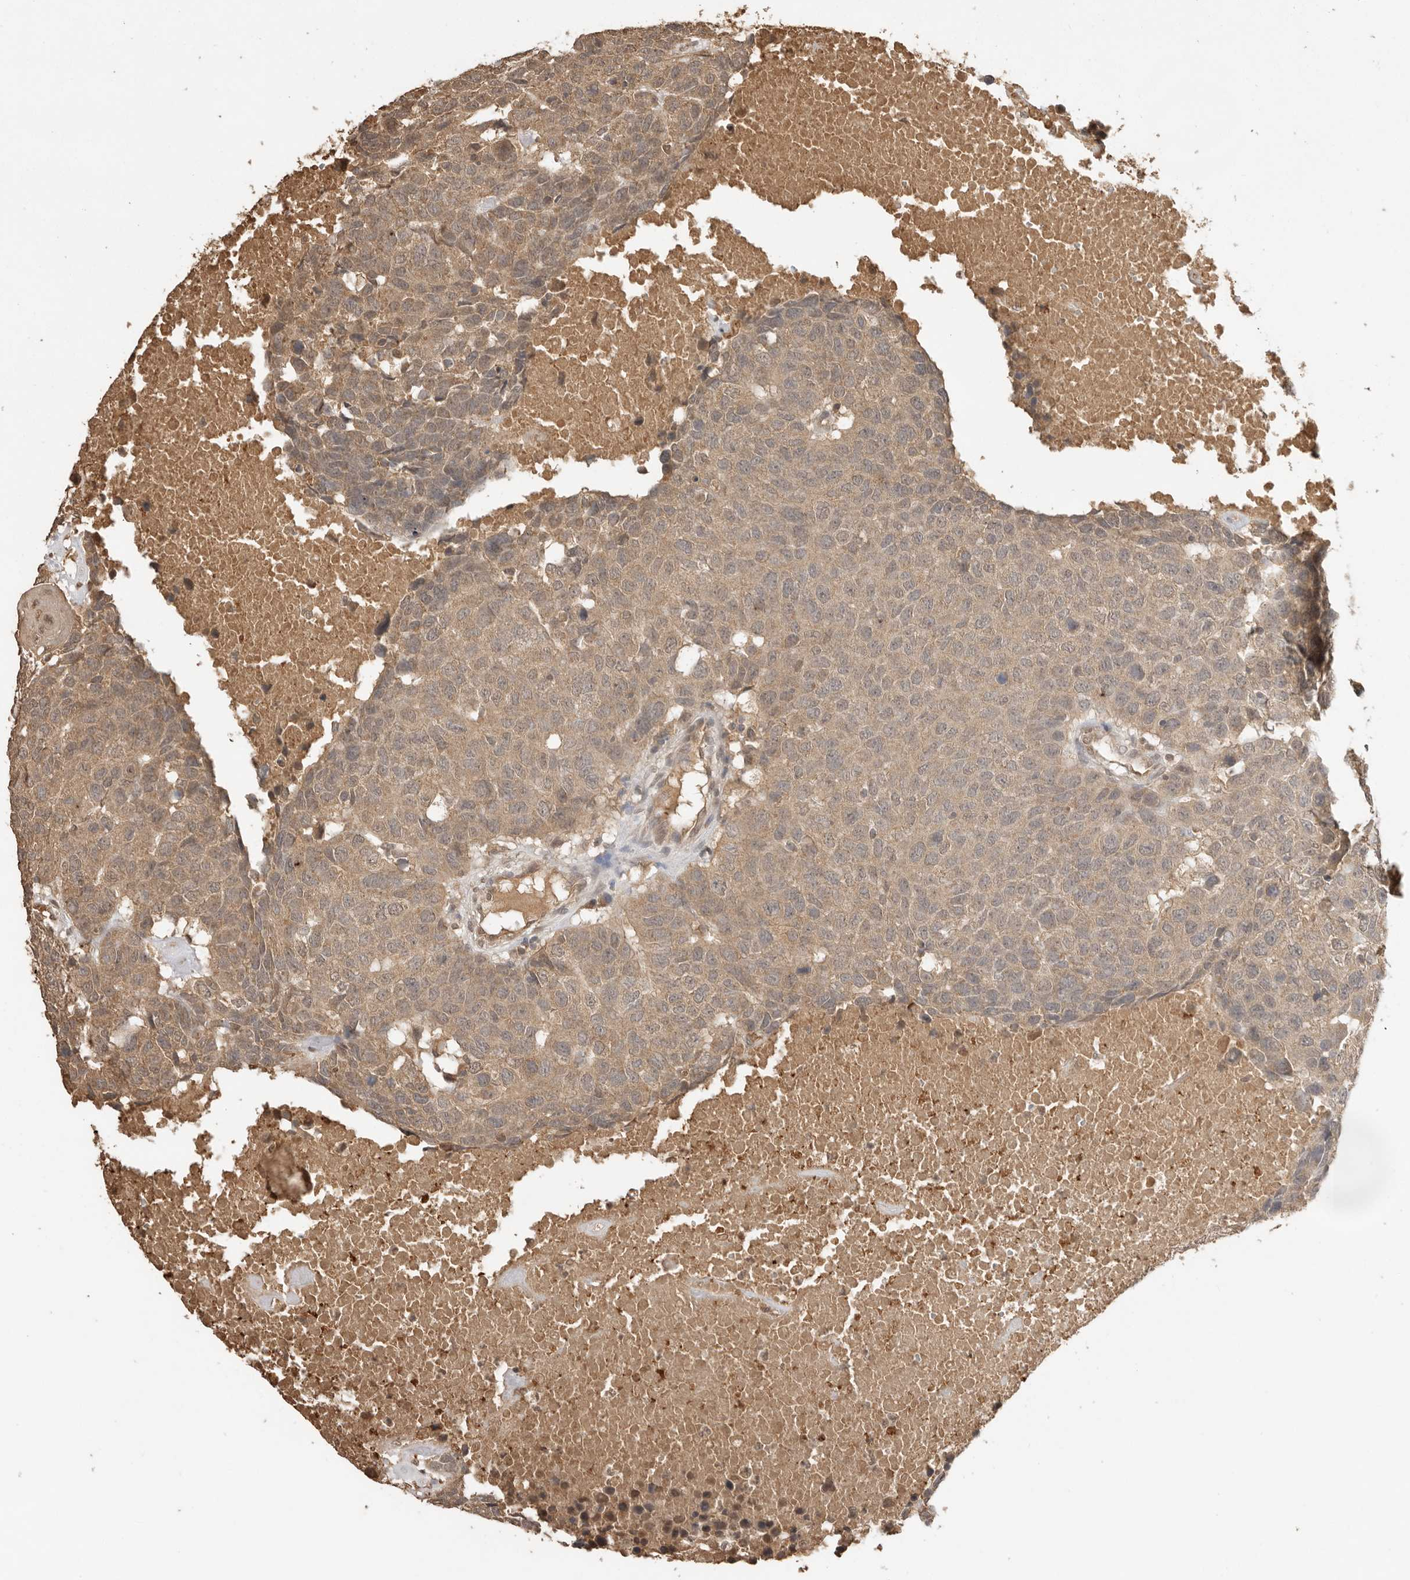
{"staining": {"intensity": "weak", "quantity": ">75%", "location": "cytoplasmic/membranous,nuclear"}, "tissue": "head and neck cancer", "cell_type": "Tumor cells", "image_type": "cancer", "snomed": [{"axis": "morphology", "description": "Squamous cell carcinoma, NOS"}, {"axis": "topography", "description": "Head-Neck"}], "caption": "Immunohistochemical staining of human head and neck cancer reveals low levels of weak cytoplasmic/membranous and nuclear staining in about >75% of tumor cells.", "gene": "JAG2", "patient": {"sex": "male", "age": 66}}